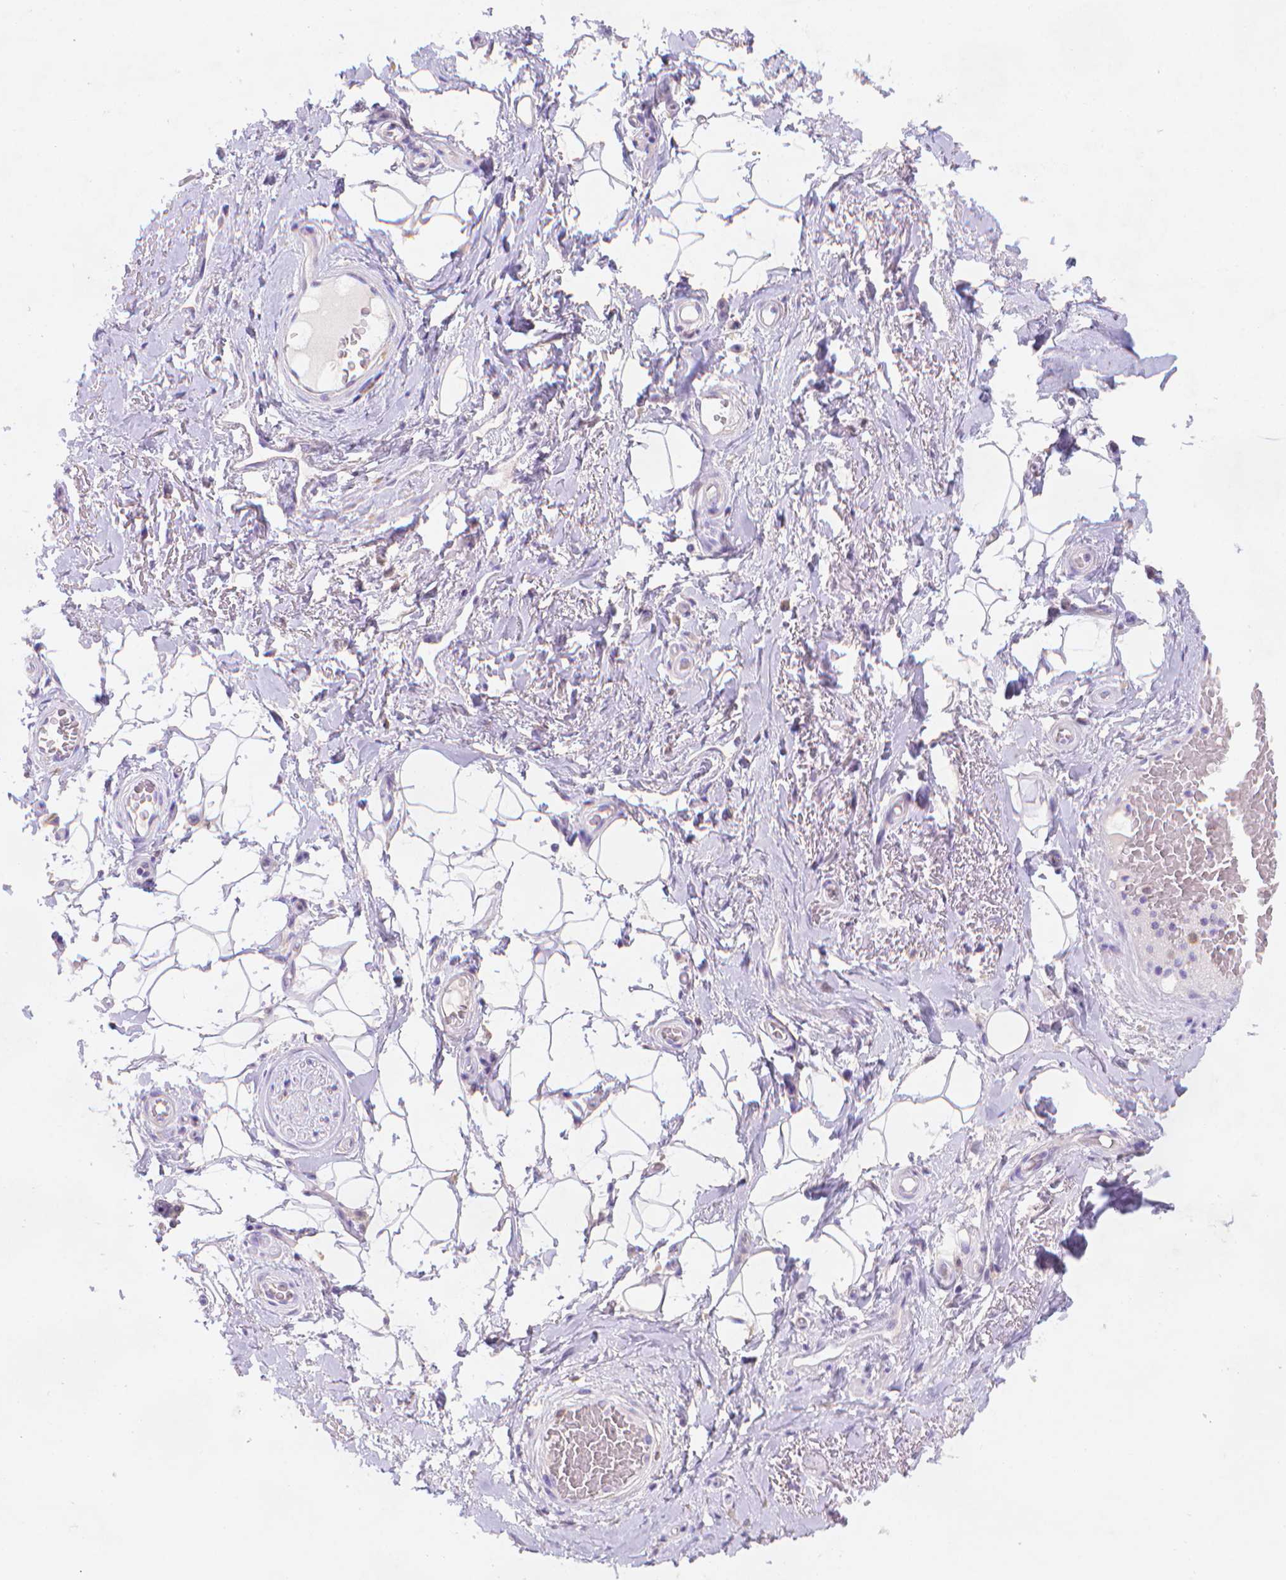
{"staining": {"intensity": "negative", "quantity": "none", "location": "none"}, "tissue": "adipose tissue", "cell_type": "Adipocytes", "image_type": "normal", "snomed": [{"axis": "morphology", "description": "Normal tissue, NOS"}, {"axis": "topography", "description": "Anal"}, {"axis": "topography", "description": "Peripheral nerve tissue"}], "caption": "The histopathology image displays no staining of adipocytes in benign adipose tissue.", "gene": "FGD2", "patient": {"sex": "male", "age": 53}}